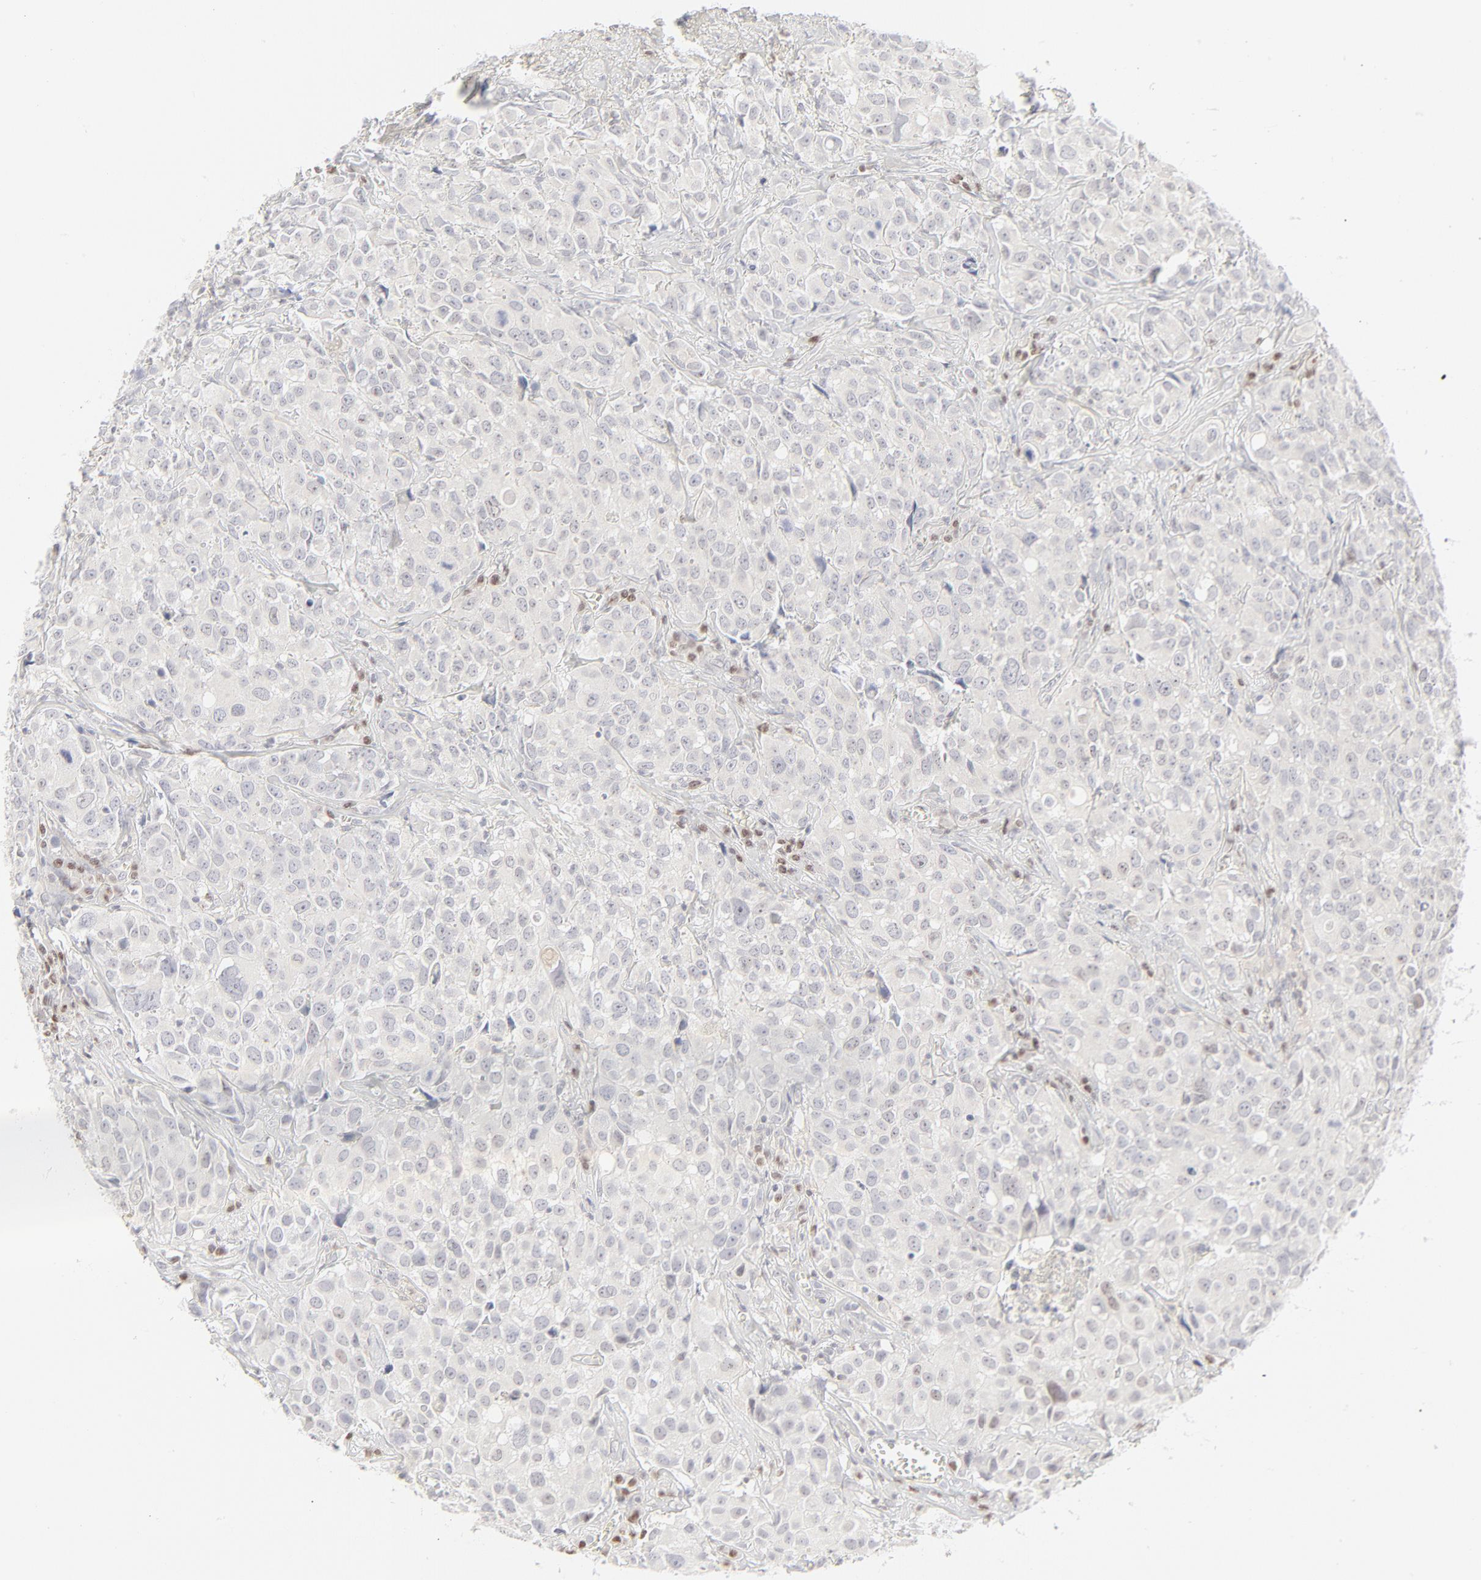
{"staining": {"intensity": "negative", "quantity": "none", "location": "none"}, "tissue": "urothelial cancer", "cell_type": "Tumor cells", "image_type": "cancer", "snomed": [{"axis": "morphology", "description": "Urothelial carcinoma, High grade"}, {"axis": "topography", "description": "Urinary bladder"}], "caption": "Immunohistochemical staining of high-grade urothelial carcinoma demonstrates no significant positivity in tumor cells.", "gene": "PRKCB", "patient": {"sex": "female", "age": 75}}